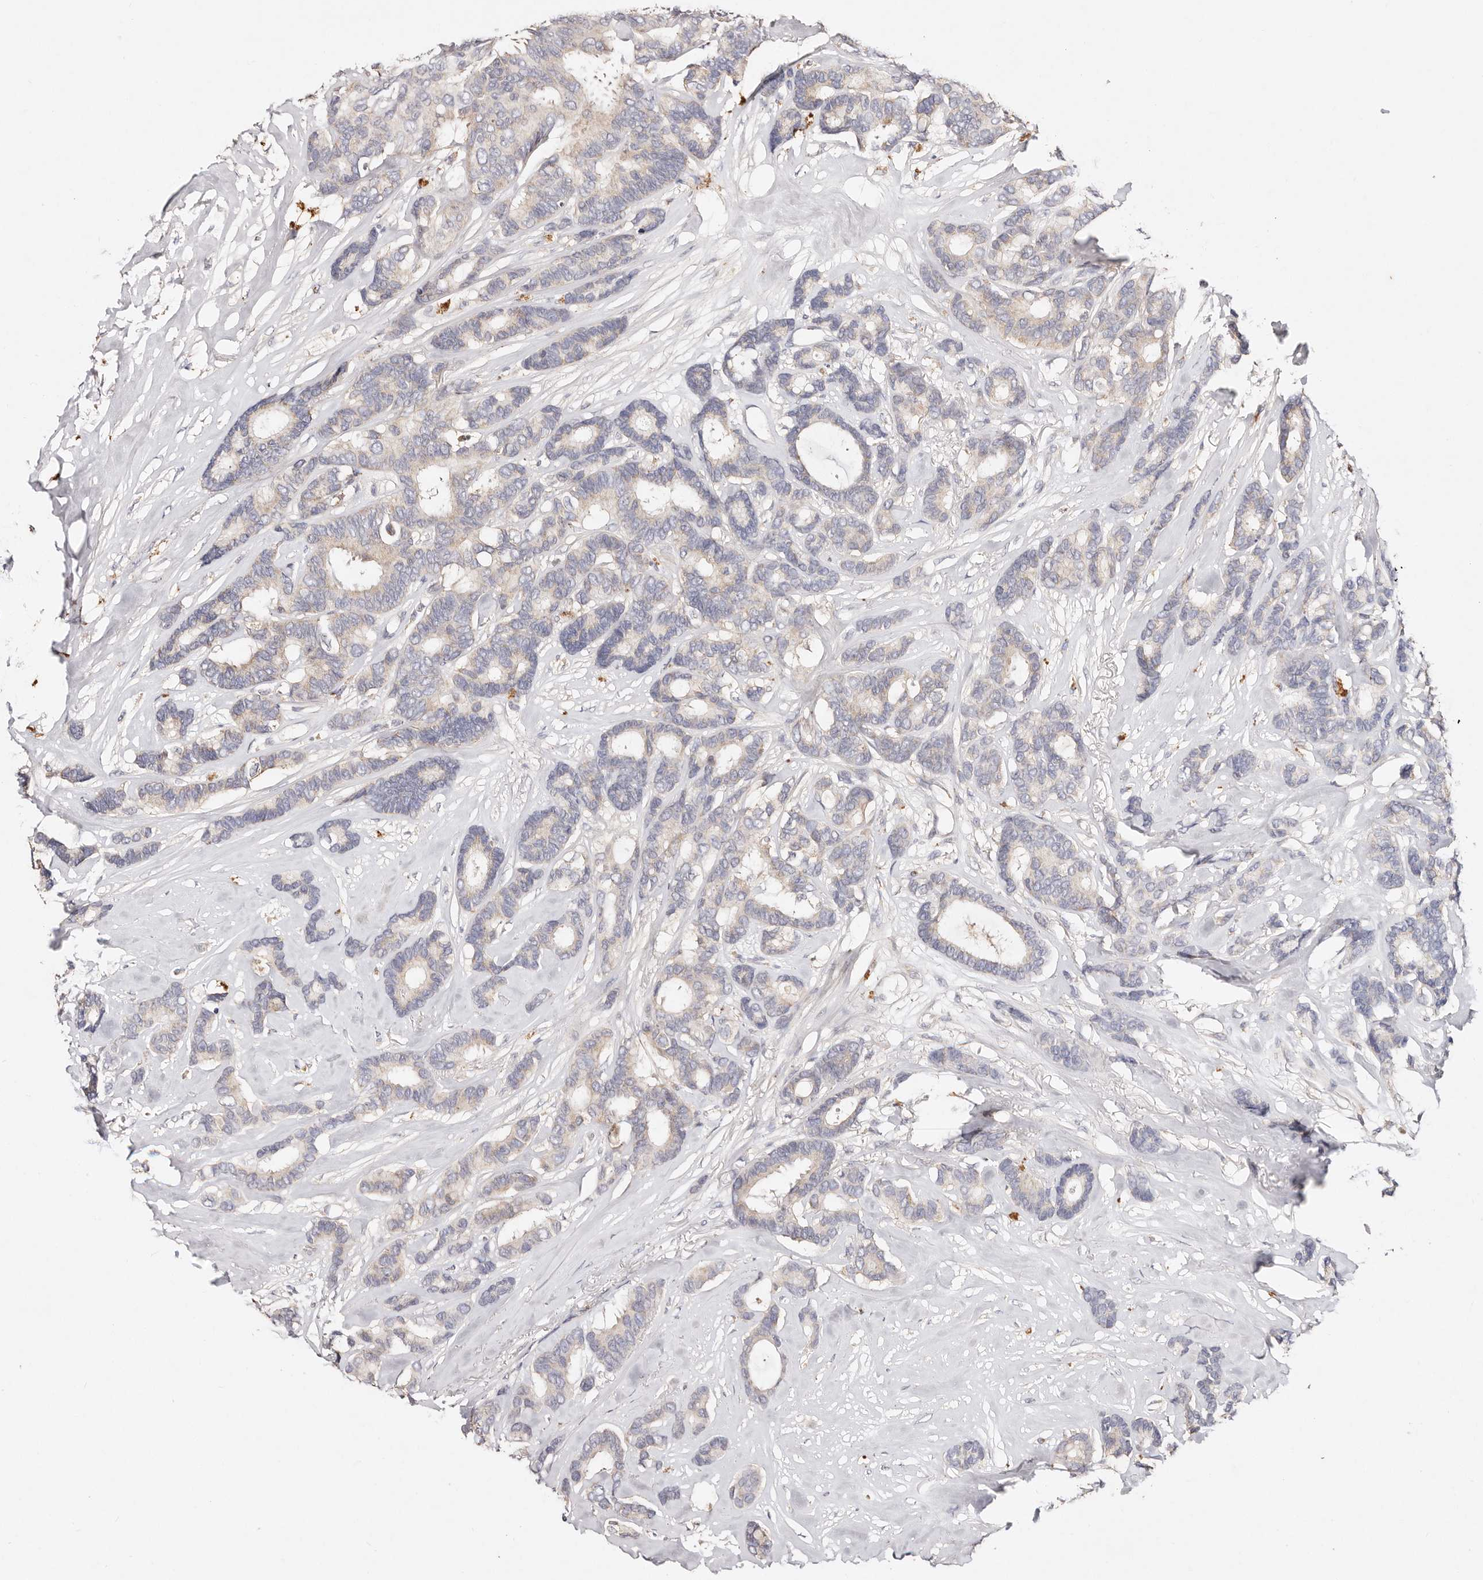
{"staining": {"intensity": "negative", "quantity": "none", "location": "none"}, "tissue": "breast cancer", "cell_type": "Tumor cells", "image_type": "cancer", "snomed": [{"axis": "morphology", "description": "Duct carcinoma"}, {"axis": "topography", "description": "Breast"}], "caption": "This is a photomicrograph of IHC staining of breast cancer (infiltrating ductal carcinoma), which shows no positivity in tumor cells. (DAB (3,3'-diaminobenzidine) immunohistochemistry (IHC), high magnification).", "gene": "VIPAS39", "patient": {"sex": "female", "age": 87}}